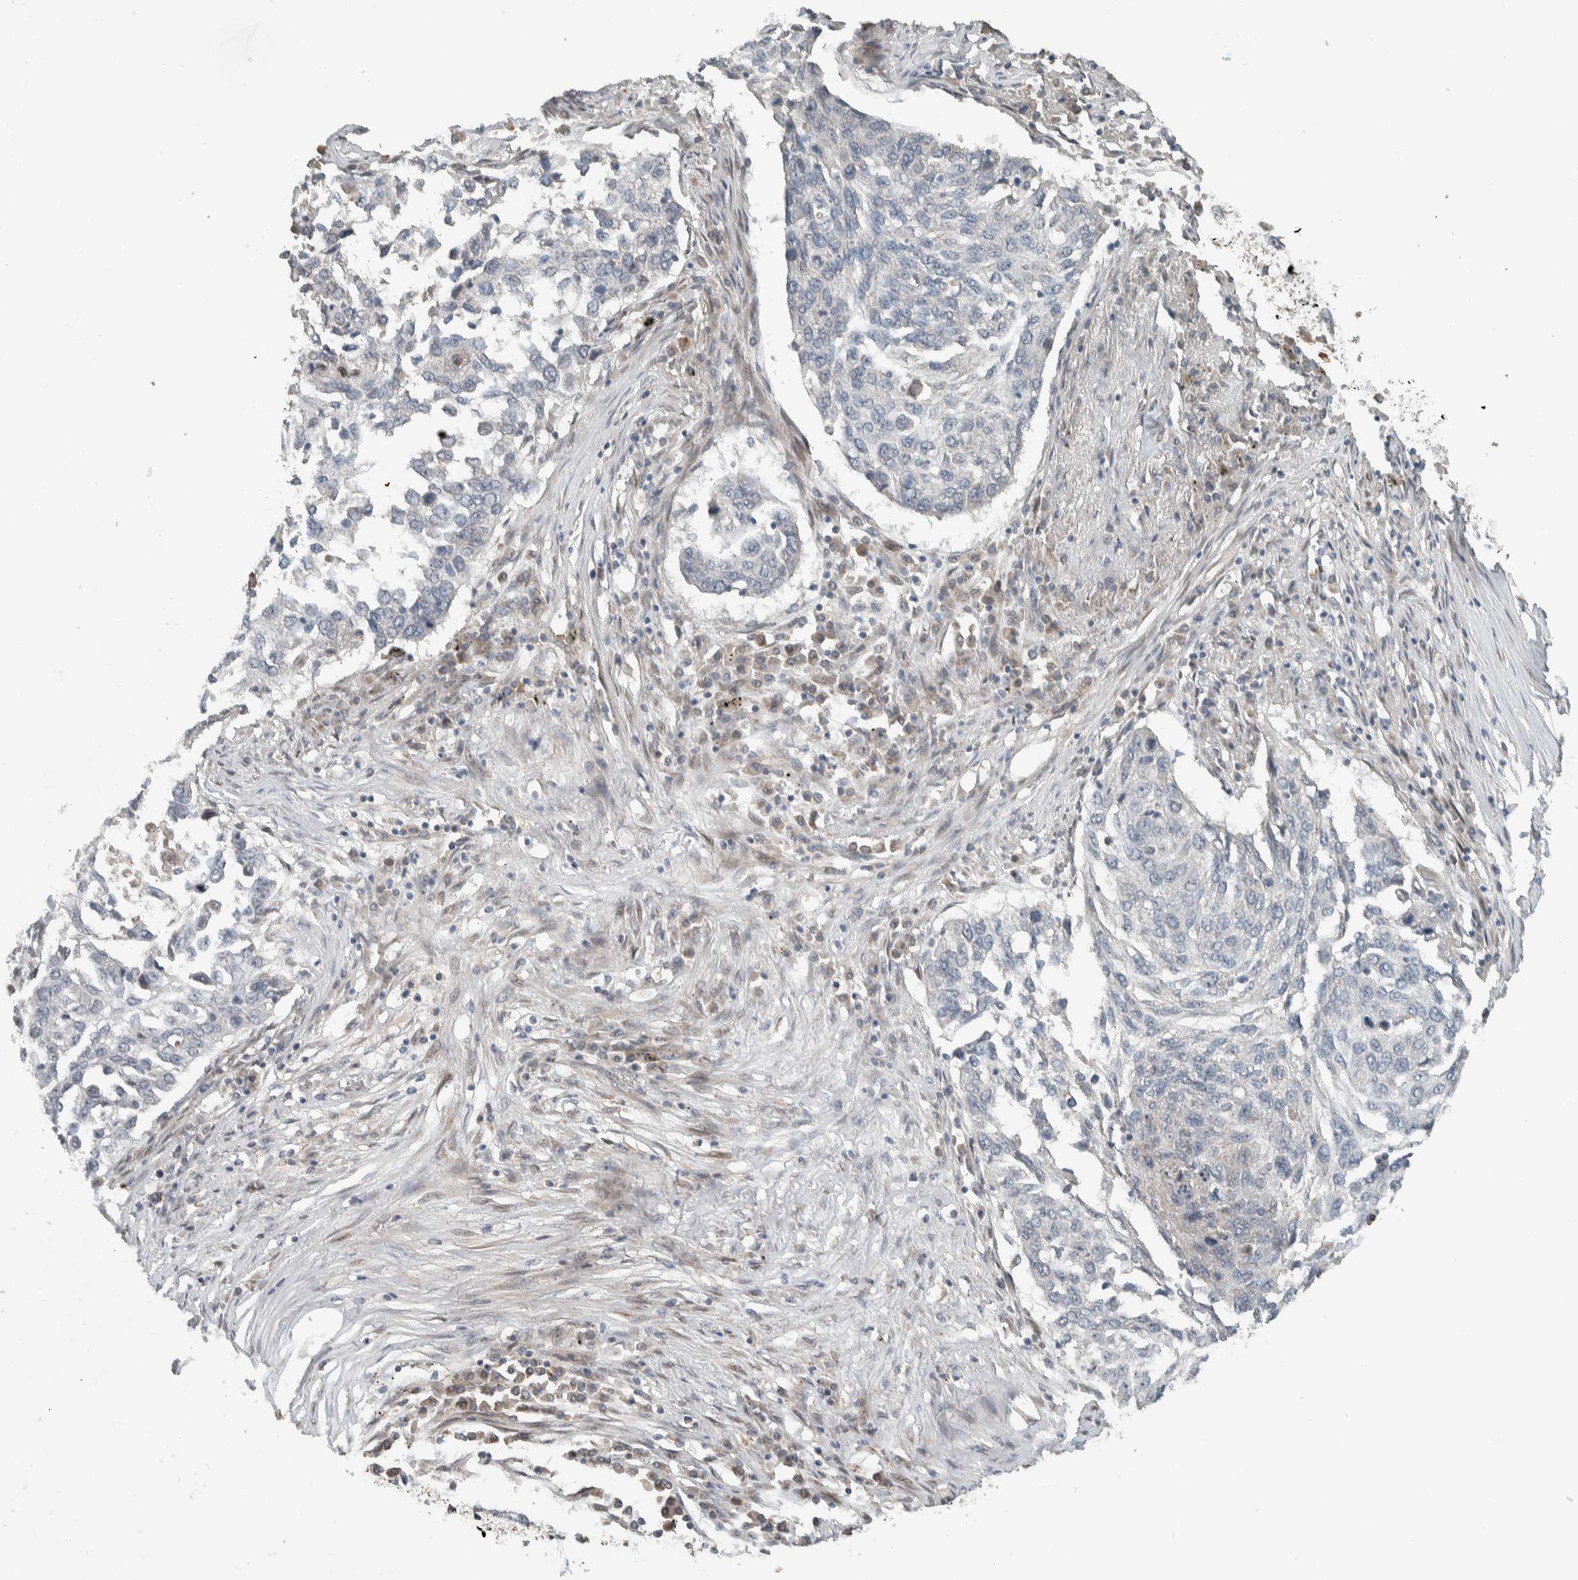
{"staining": {"intensity": "negative", "quantity": "none", "location": "none"}, "tissue": "lung cancer", "cell_type": "Tumor cells", "image_type": "cancer", "snomed": [{"axis": "morphology", "description": "Squamous cell carcinoma, NOS"}, {"axis": "topography", "description": "Lung"}], "caption": "Photomicrograph shows no significant protein expression in tumor cells of lung cancer. (DAB (3,3'-diaminobenzidine) IHC, high magnification).", "gene": "NBR1", "patient": {"sex": "female", "age": 63}}